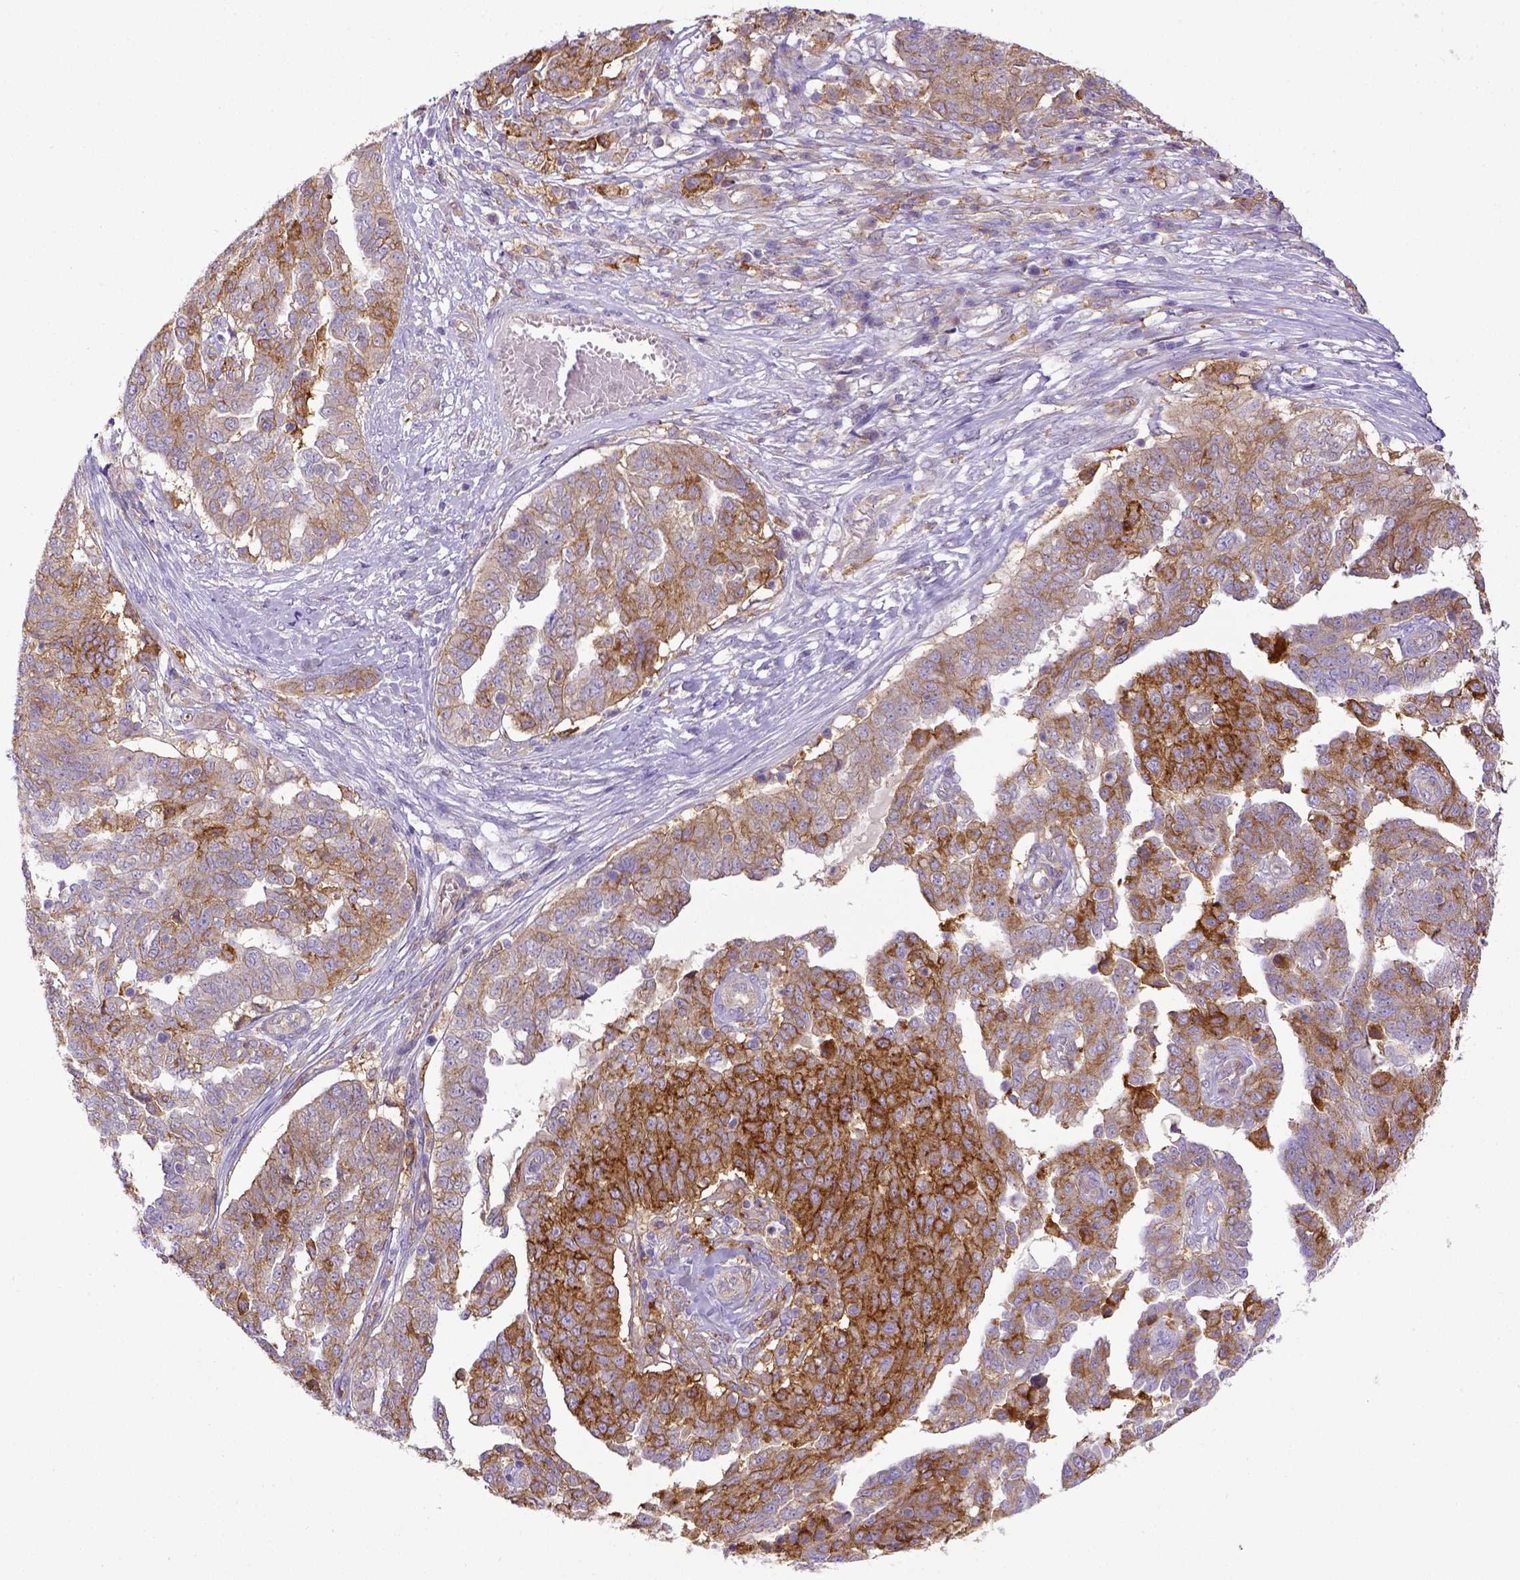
{"staining": {"intensity": "moderate", "quantity": ">75%", "location": "cytoplasmic/membranous"}, "tissue": "ovarian cancer", "cell_type": "Tumor cells", "image_type": "cancer", "snomed": [{"axis": "morphology", "description": "Cystadenocarcinoma, serous, NOS"}, {"axis": "topography", "description": "Ovary"}], "caption": "Ovarian serous cystadenocarcinoma tissue reveals moderate cytoplasmic/membranous staining in about >75% of tumor cells (Brightfield microscopy of DAB IHC at high magnification).", "gene": "CD40", "patient": {"sex": "female", "age": 67}}